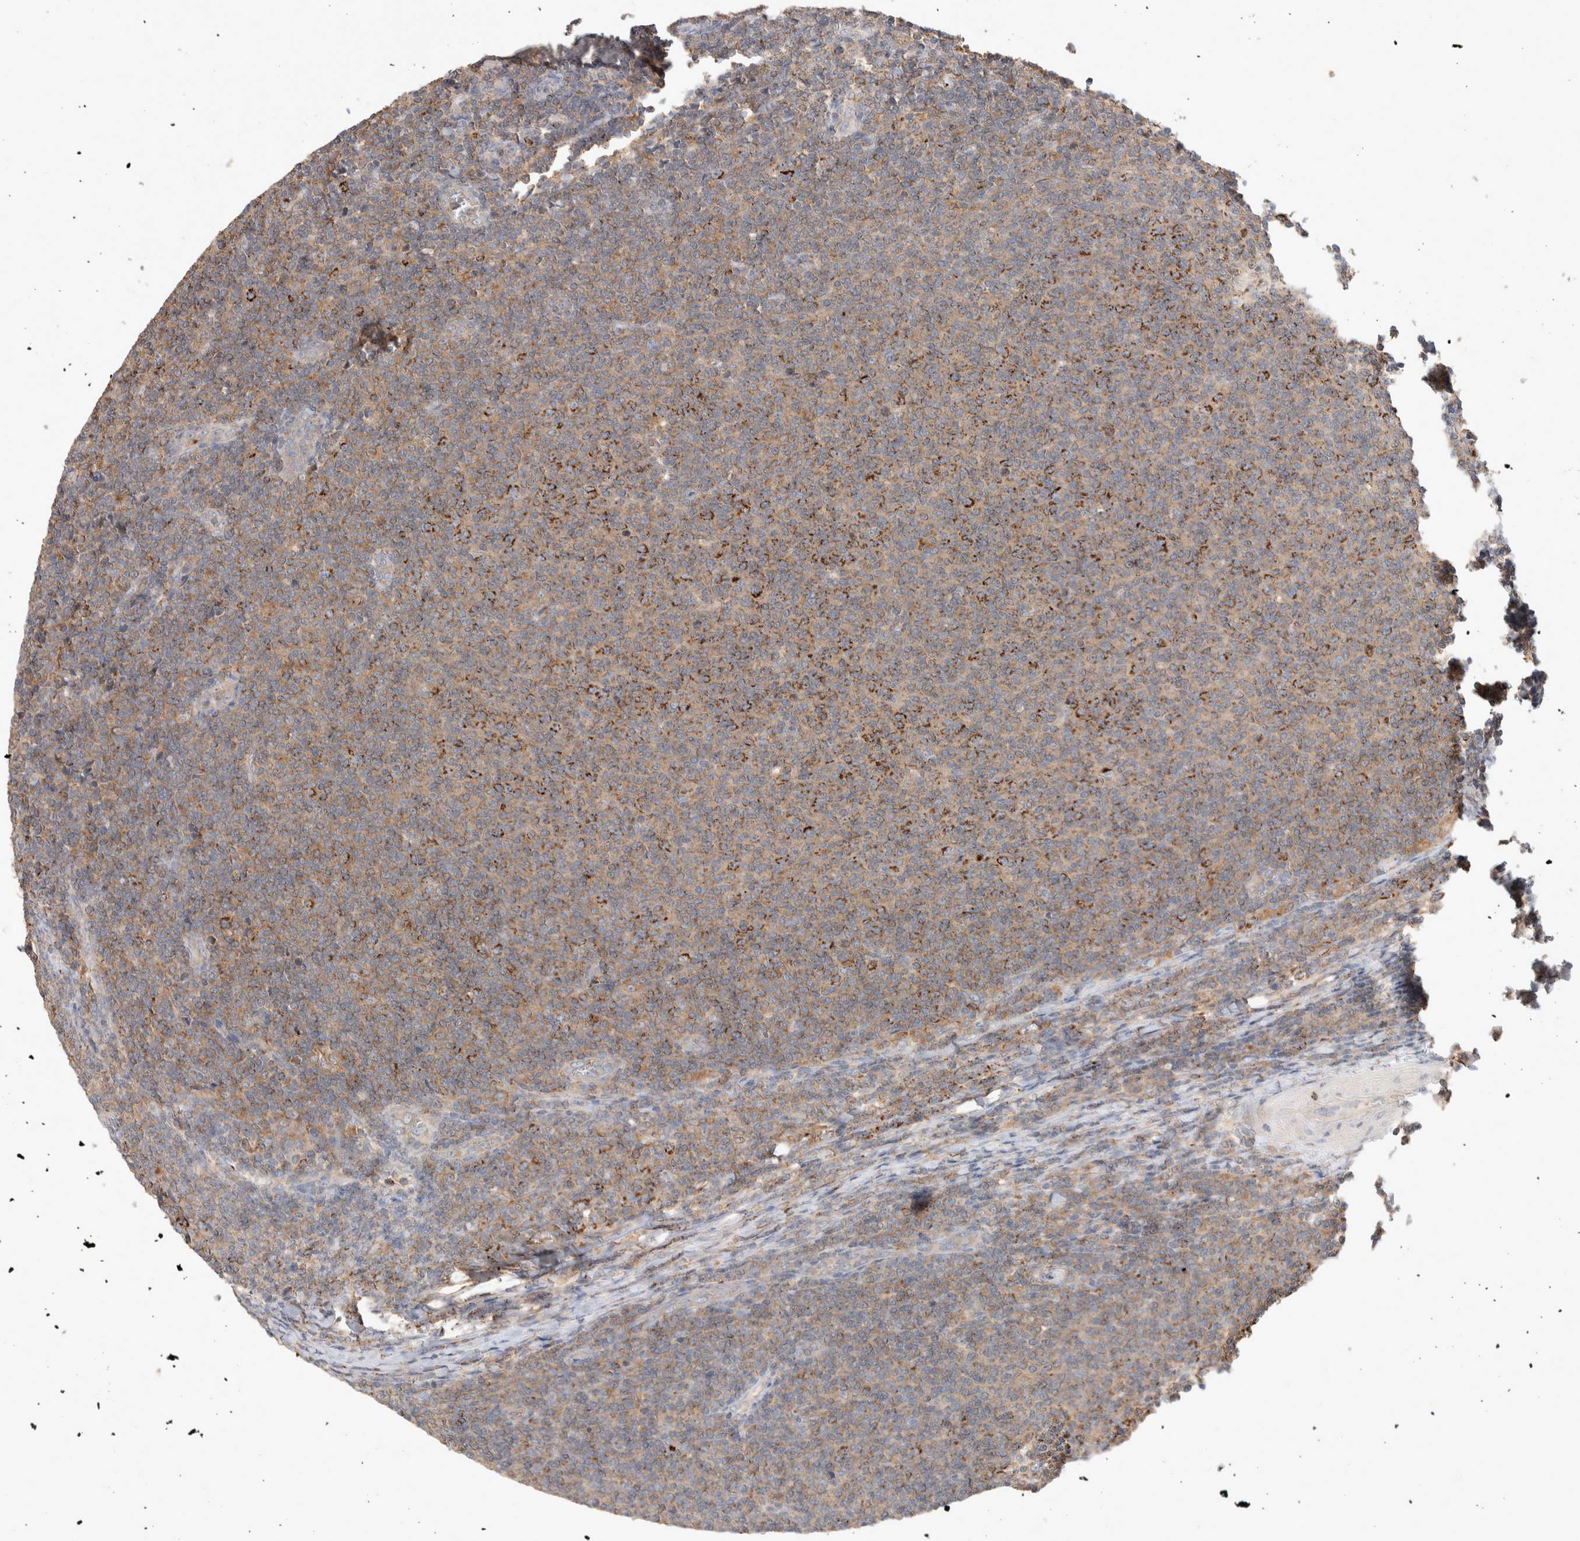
{"staining": {"intensity": "moderate", "quantity": ">75%", "location": "cytoplasmic/membranous"}, "tissue": "lymphoma", "cell_type": "Tumor cells", "image_type": "cancer", "snomed": [{"axis": "morphology", "description": "Malignant lymphoma, non-Hodgkin's type, Low grade"}, {"axis": "topography", "description": "Lymph node"}], "caption": "A brown stain labels moderate cytoplasmic/membranous positivity of a protein in human lymphoma tumor cells.", "gene": "DEPTOR", "patient": {"sex": "male", "age": 66}}